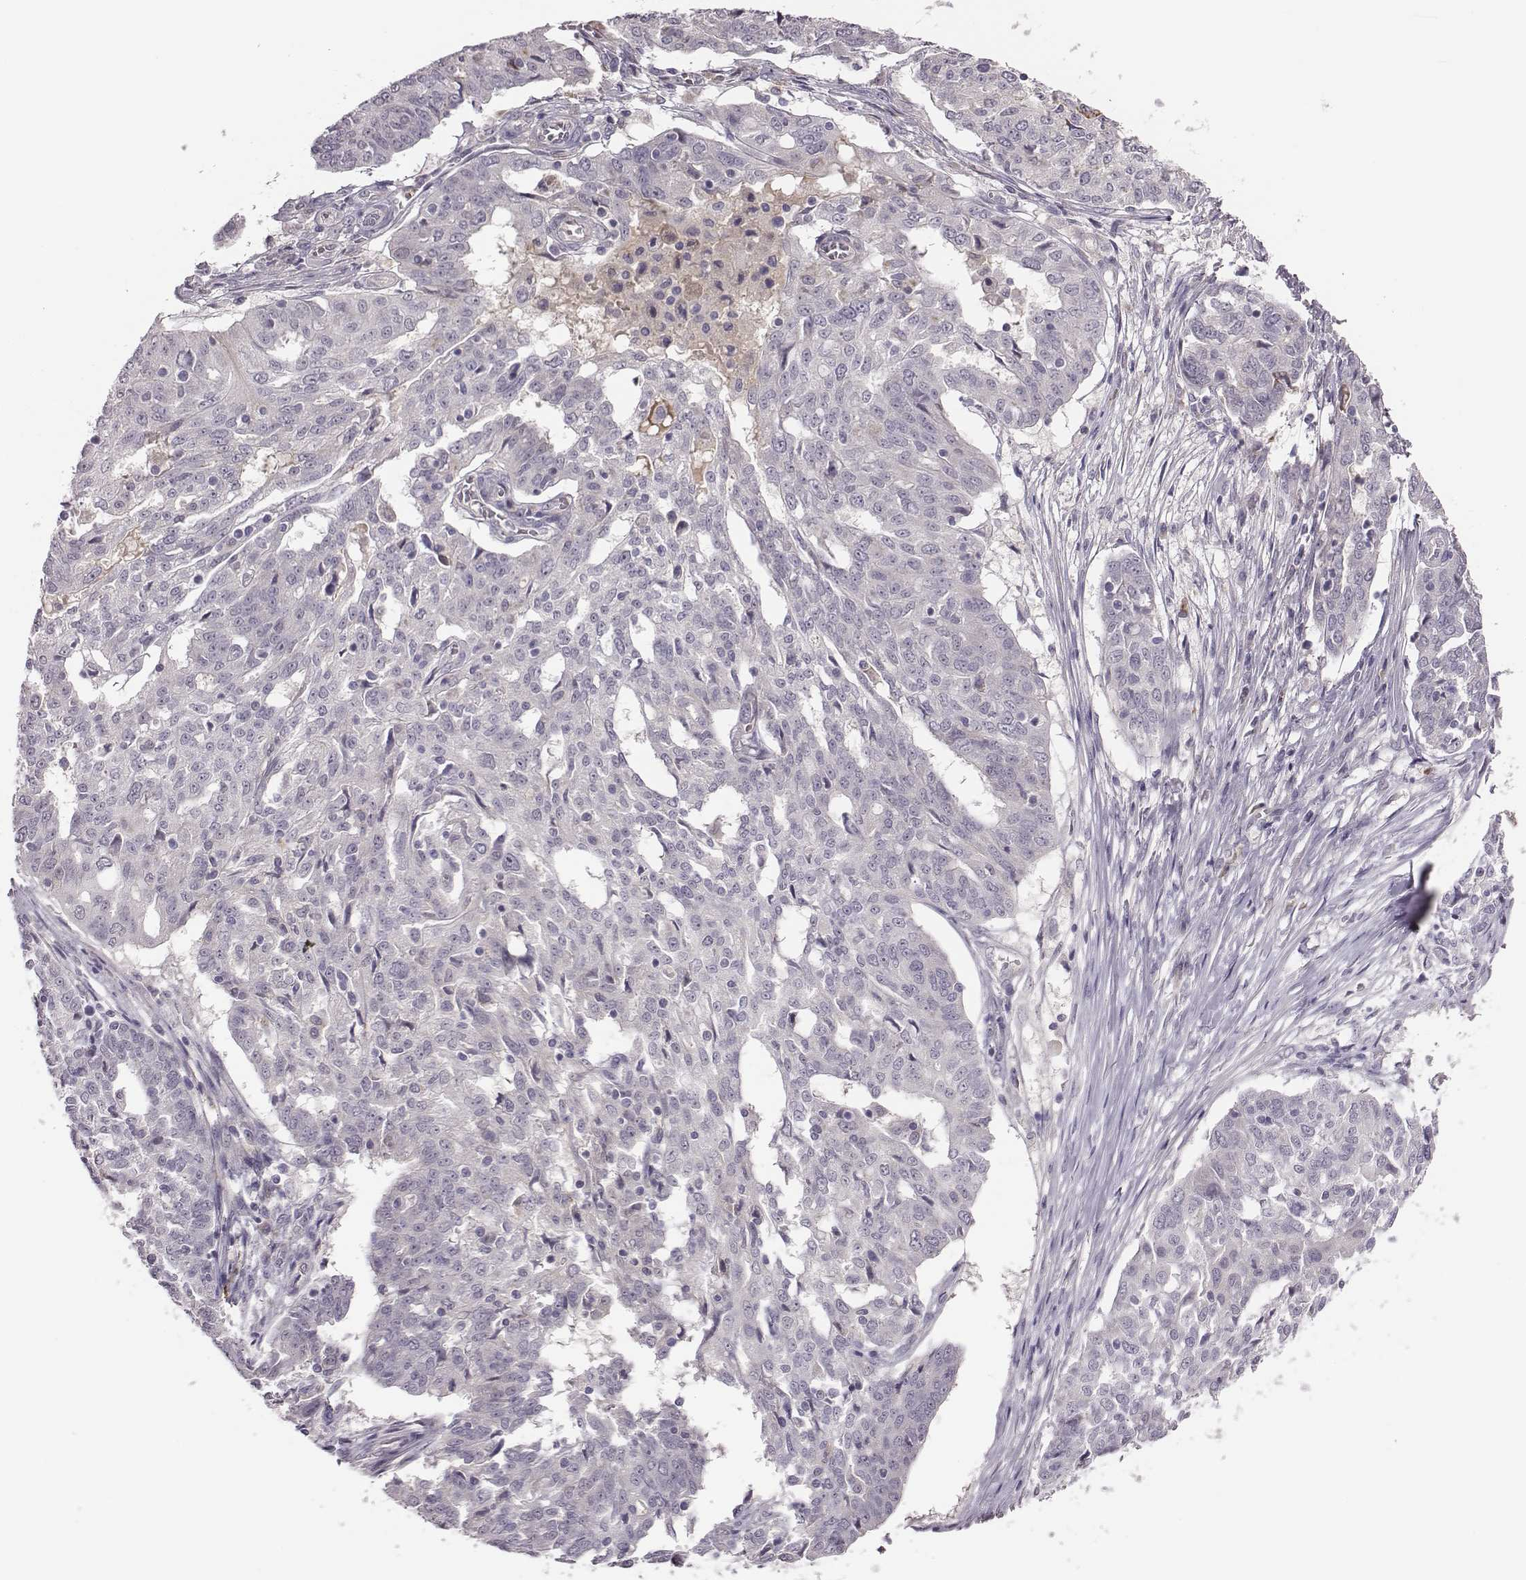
{"staining": {"intensity": "negative", "quantity": "none", "location": "none"}, "tissue": "ovarian cancer", "cell_type": "Tumor cells", "image_type": "cancer", "snomed": [{"axis": "morphology", "description": "Cystadenocarcinoma, serous, NOS"}, {"axis": "topography", "description": "Ovary"}], "caption": "A photomicrograph of serous cystadenocarcinoma (ovarian) stained for a protein displays no brown staining in tumor cells.", "gene": "KMO", "patient": {"sex": "female", "age": 67}}